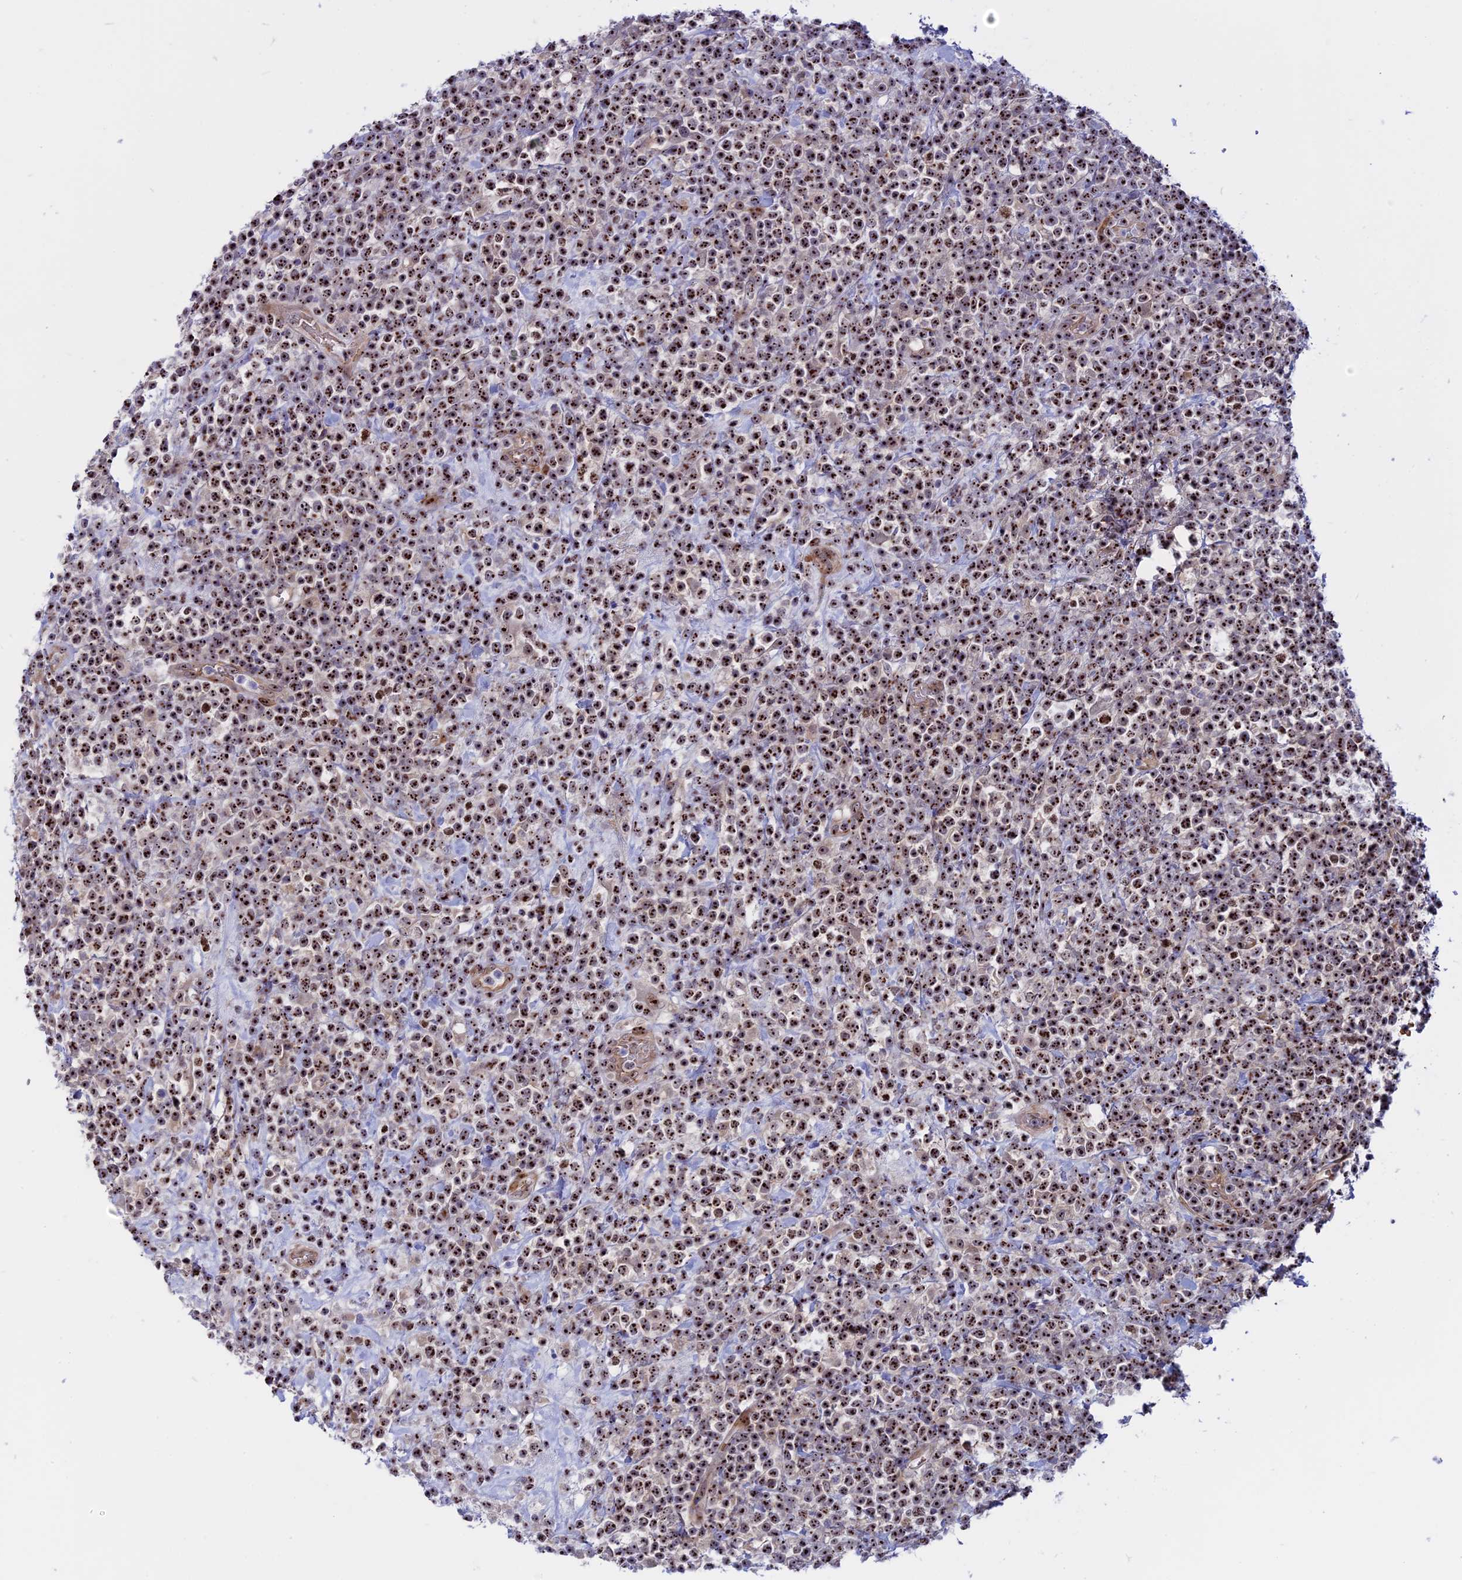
{"staining": {"intensity": "strong", "quantity": ">75%", "location": "nuclear"}, "tissue": "lymphoma", "cell_type": "Tumor cells", "image_type": "cancer", "snomed": [{"axis": "morphology", "description": "Malignant lymphoma, non-Hodgkin's type, High grade"}, {"axis": "topography", "description": "Colon"}], "caption": "Brown immunohistochemical staining in human lymphoma demonstrates strong nuclear staining in approximately >75% of tumor cells.", "gene": "DBNDD1", "patient": {"sex": "female", "age": 53}}